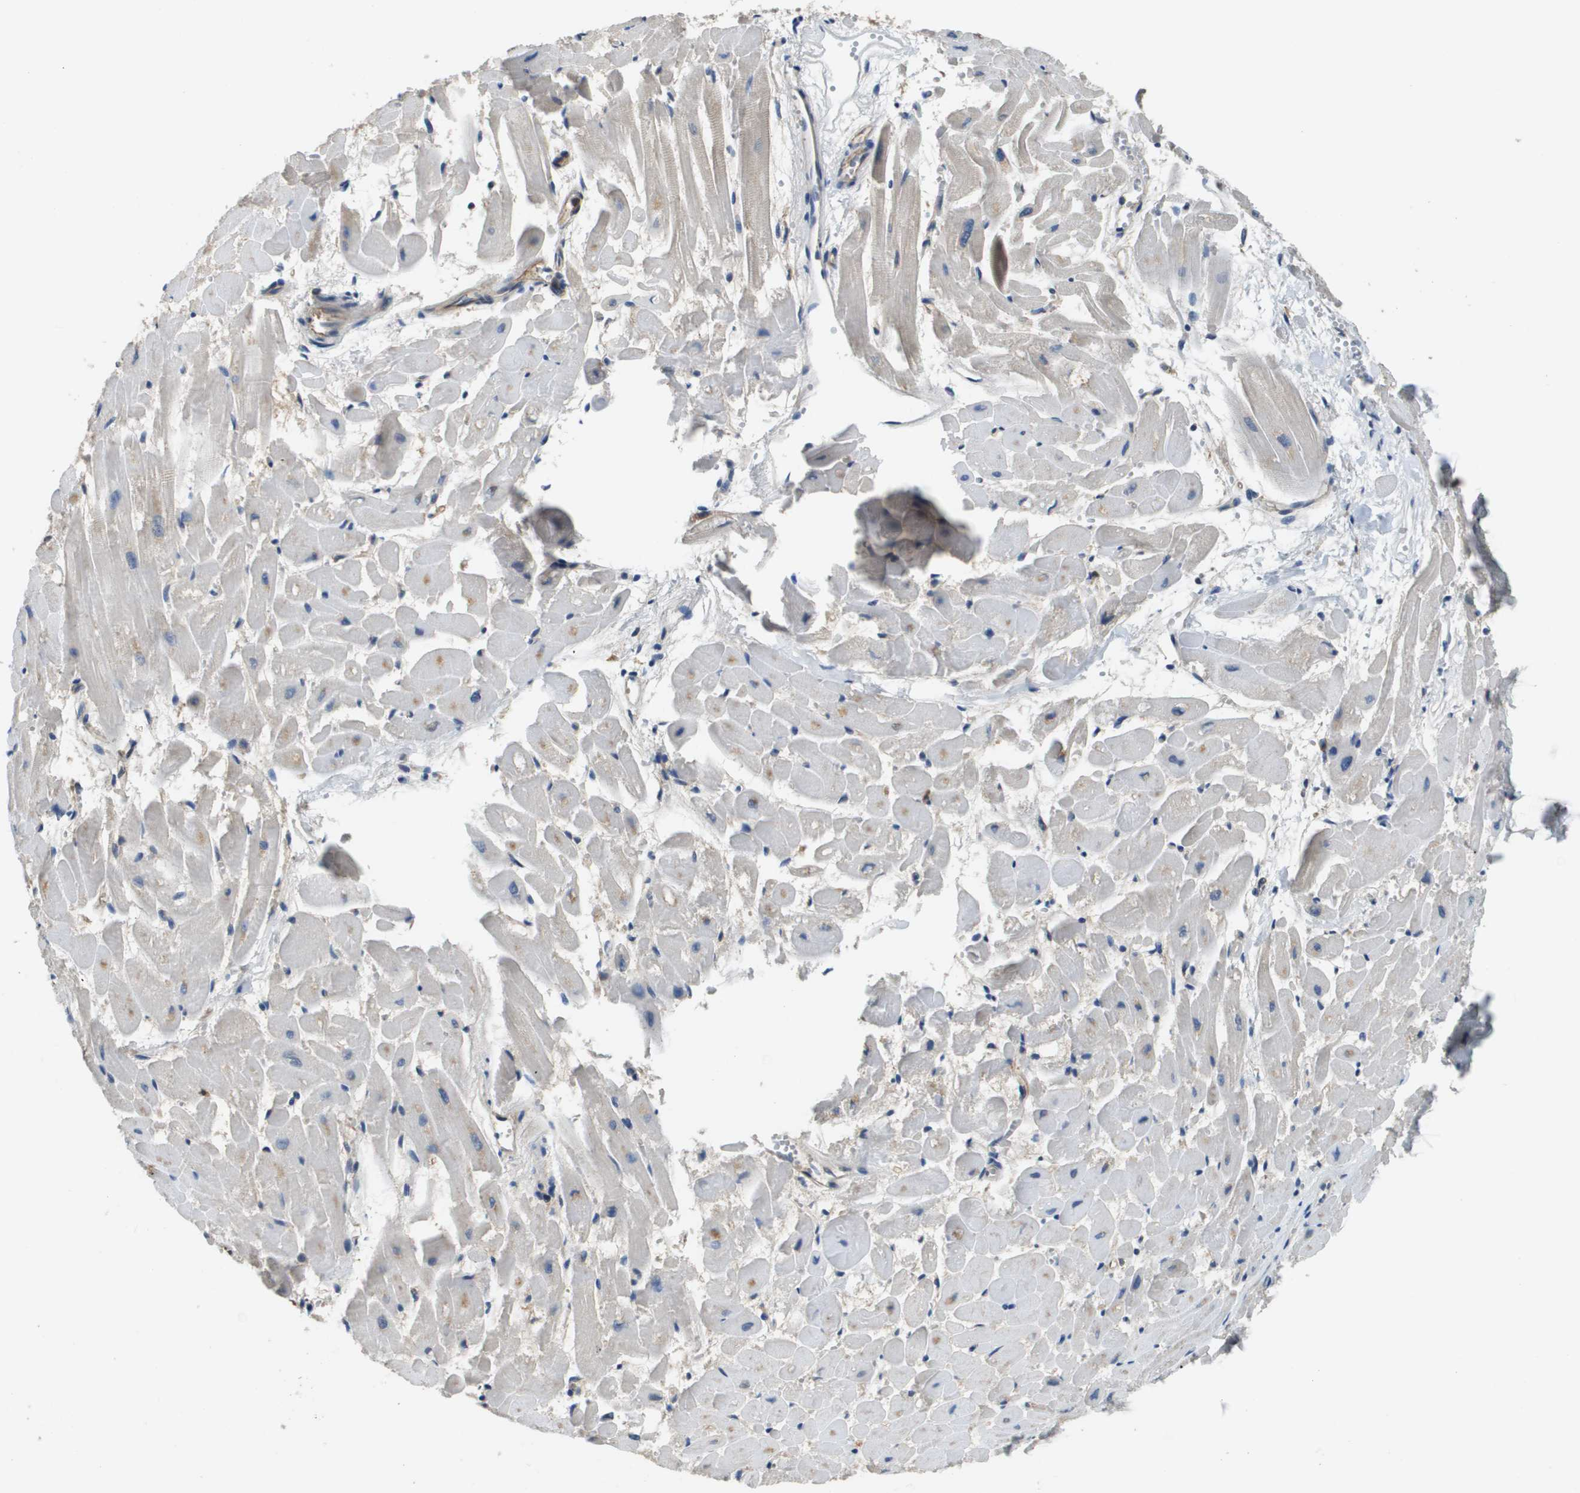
{"staining": {"intensity": "moderate", "quantity": "<25%", "location": "cytoplasmic/membranous"}, "tissue": "heart muscle", "cell_type": "Cardiomyocytes", "image_type": "normal", "snomed": [{"axis": "morphology", "description": "Normal tissue, NOS"}, {"axis": "topography", "description": "Heart"}], "caption": "A micrograph of heart muscle stained for a protein demonstrates moderate cytoplasmic/membranous brown staining in cardiomyocytes. The protein of interest is shown in brown color, while the nuclei are stained blue.", "gene": "SLC16A3", "patient": {"sex": "female", "age": 19}}